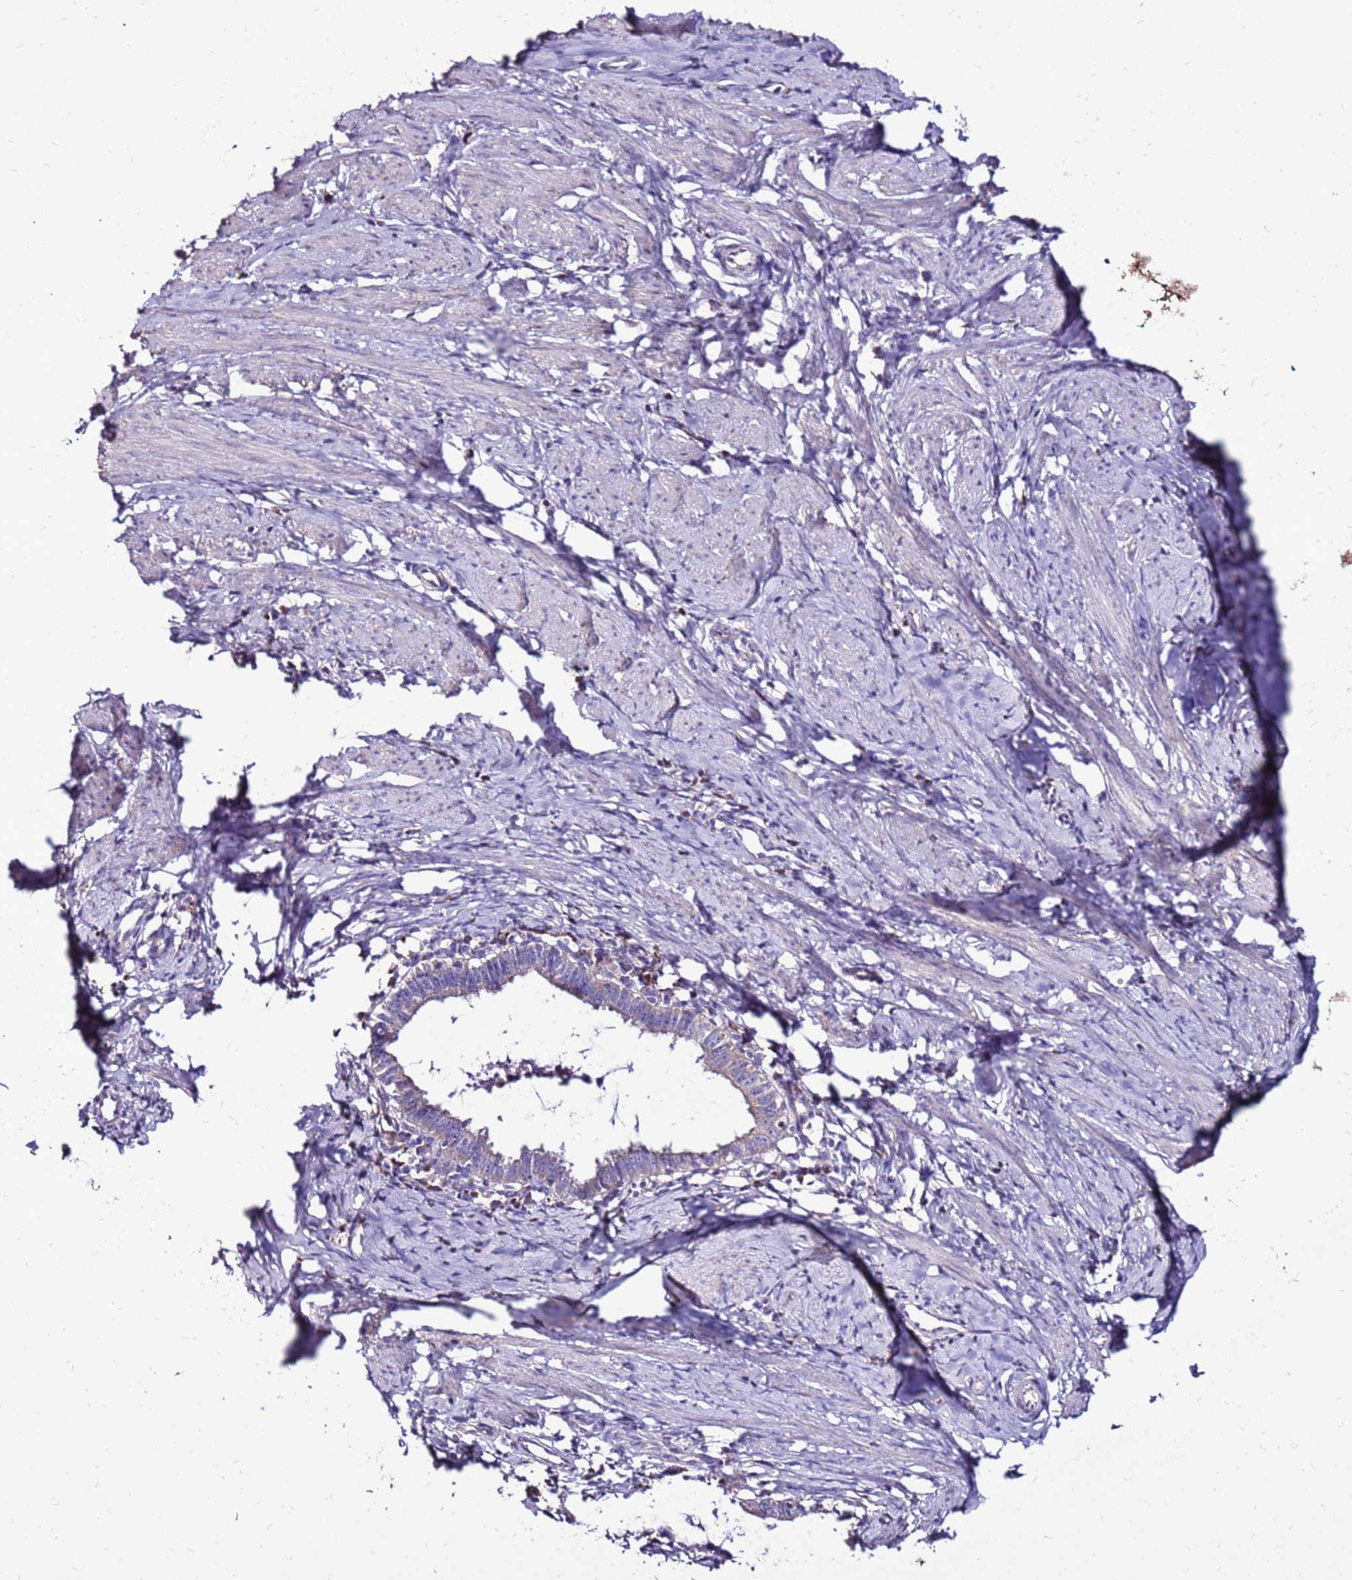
{"staining": {"intensity": "negative", "quantity": "none", "location": "none"}, "tissue": "cervical cancer", "cell_type": "Tumor cells", "image_type": "cancer", "snomed": [{"axis": "morphology", "description": "Adenocarcinoma, NOS"}, {"axis": "topography", "description": "Cervix"}], "caption": "This image is of cervical cancer (adenocarcinoma) stained with immunohistochemistry to label a protein in brown with the nuclei are counter-stained blue. There is no expression in tumor cells.", "gene": "TMEM106C", "patient": {"sex": "female", "age": 36}}